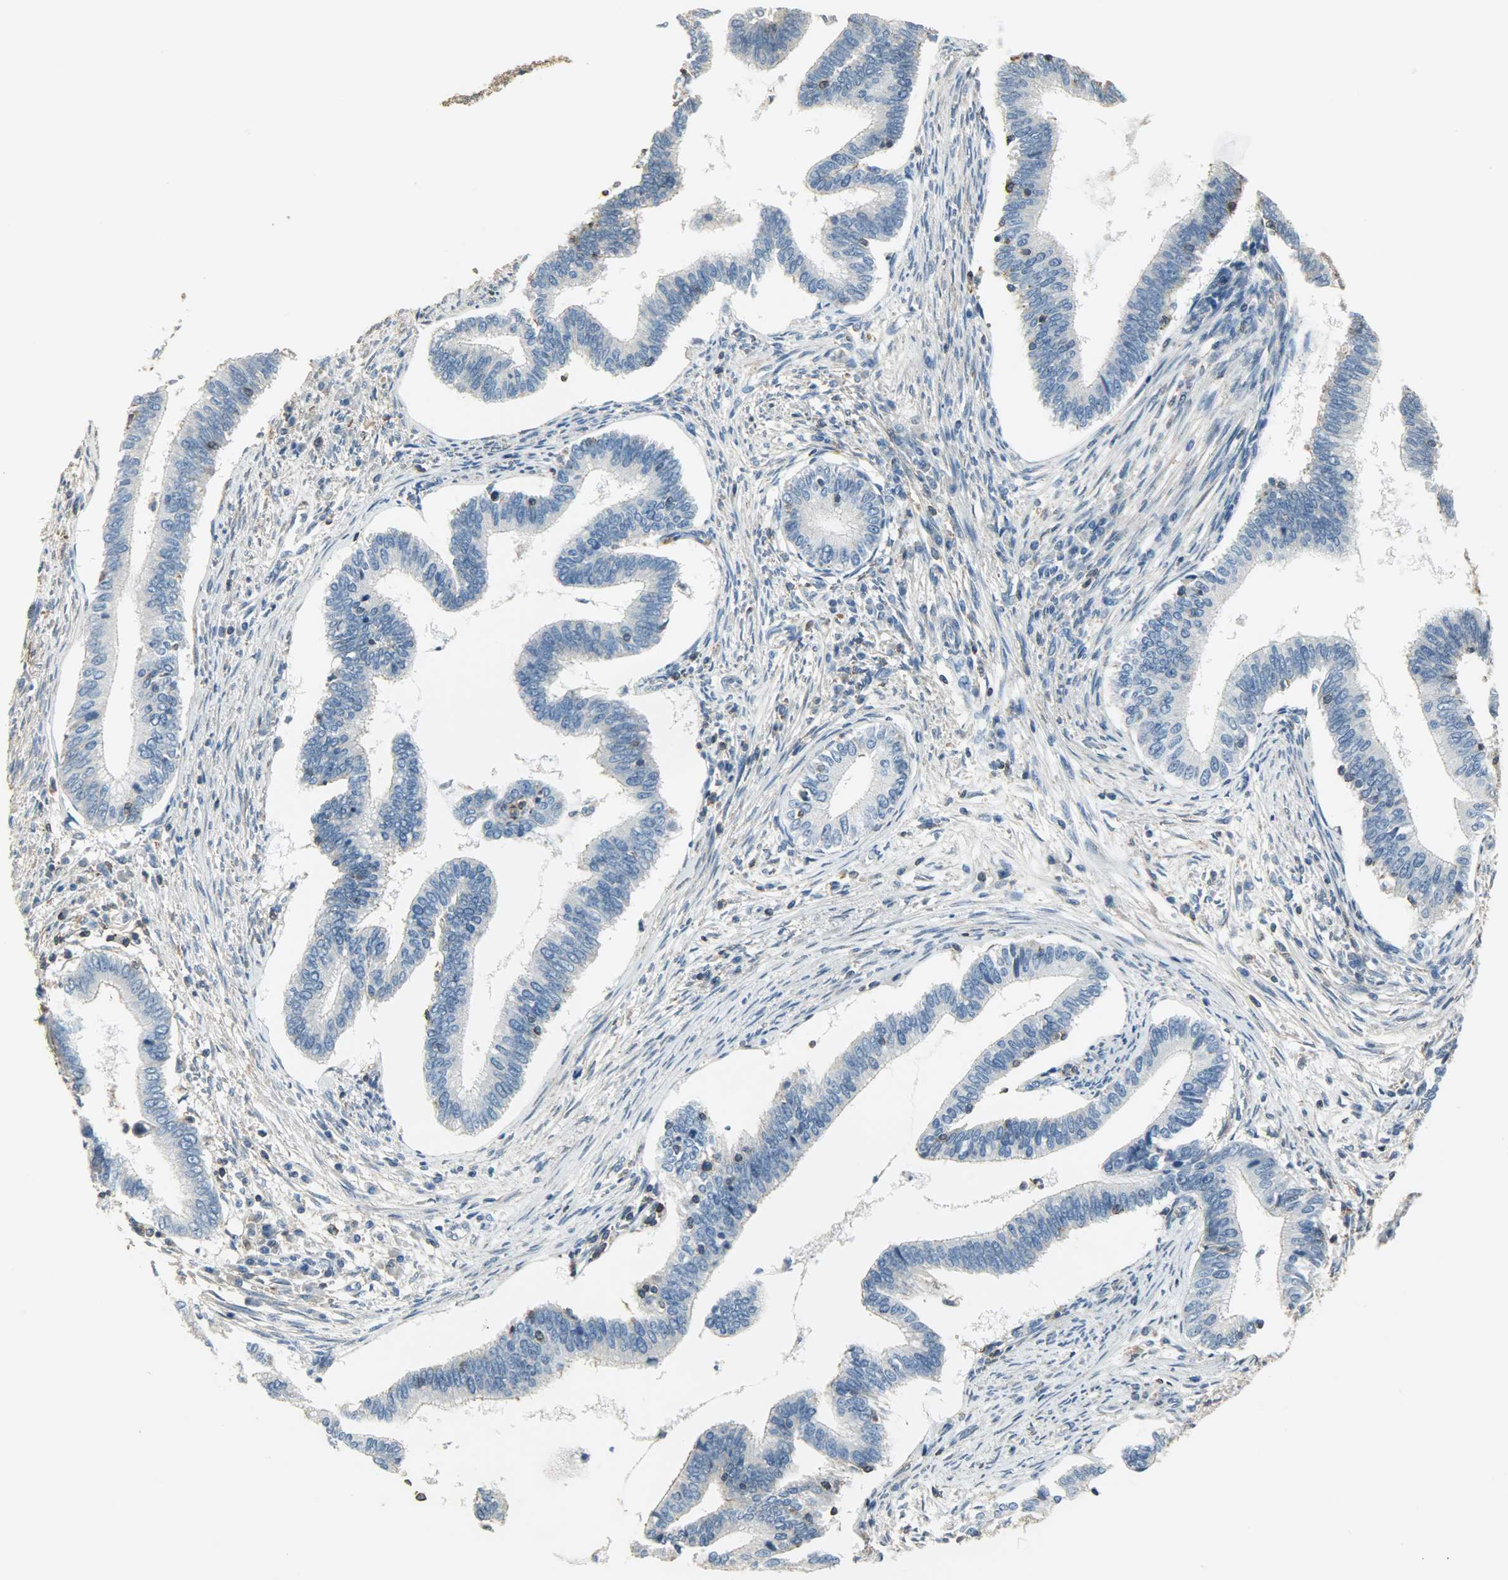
{"staining": {"intensity": "weak", "quantity": "25%-75%", "location": "cytoplasmic/membranous"}, "tissue": "cervical cancer", "cell_type": "Tumor cells", "image_type": "cancer", "snomed": [{"axis": "morphology", "description": "Adenocarcinoma, NOS"}, {"axis": "topography", "description": "Cervix"}], "caption": "Protein expression analysis of human cervical cancer reveals weak cytoplasmic/membranous staining in about 25%-75% of tumor cells.", "gene": "DNAJA4", "patient": {"sex": "female", "age": 36}}